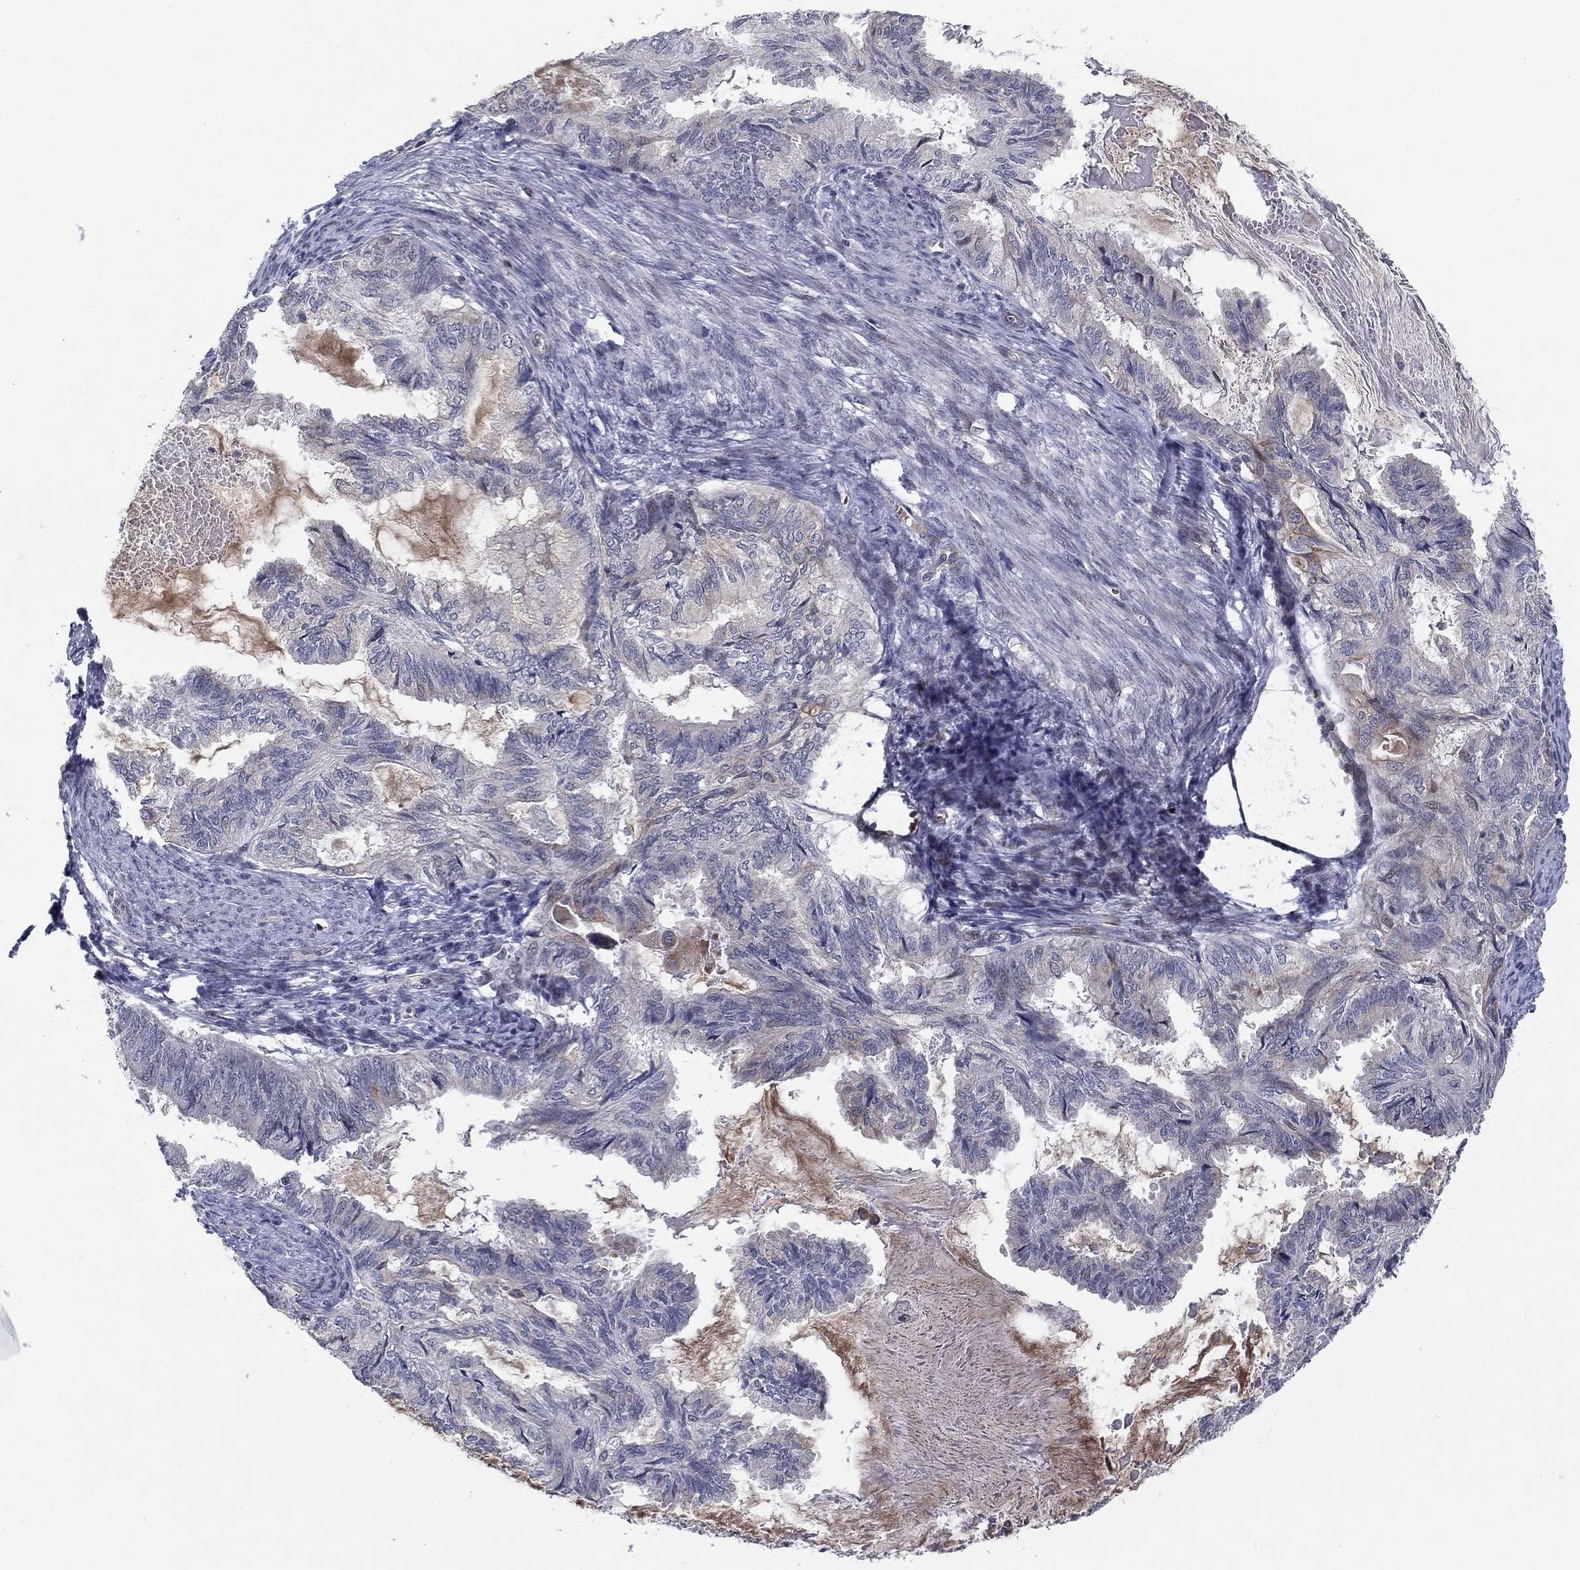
{"staining": {"intensity": "weak", "quantity": "<25%", "location": "cytoplasmic/membranous"}, "tissue": "endometrial cancer", "cell_type": "Tumor cells", "image_type": "cancer", "snomed": [{"axis": "morphology", "description": "Adenocarcinoma, NOS"}, {"axis": "topography", "description": "Endometrium"}], "caption": "Endometrial cancer (adenocarcinoma) was stained to show a protein in brown. There is no significant staining in tumor cells.", "gene": "BCL11A", "patient": {"sex": "female", "age": 86}}